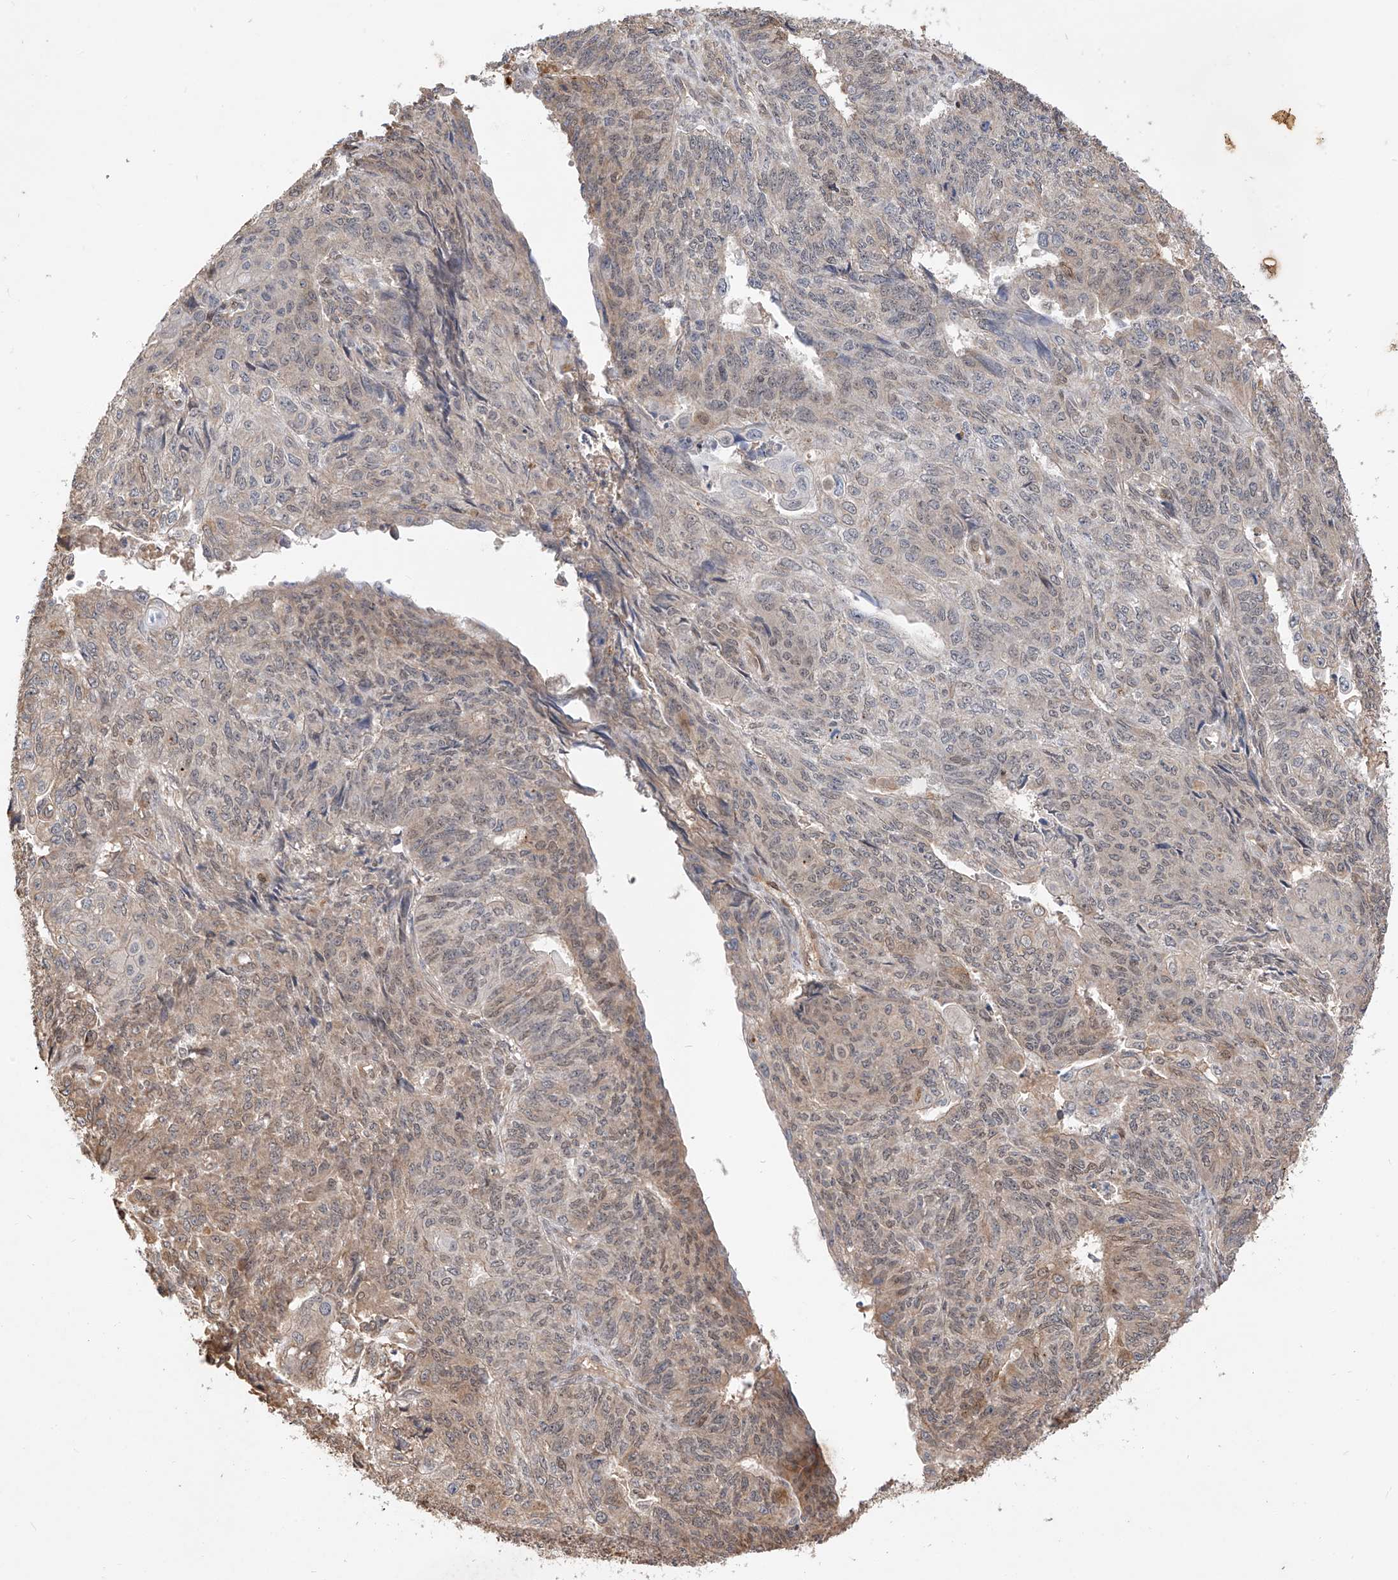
{"staining": {"intensity": "weak", "quantity": "25%-75%", "location": "cytoplasmic/membranous,nuclear"}, "tissue": "endometrial cancer", "cell_type": "Tumor cells", "image_type": "cancer", "snomed": [{"axis": "morphology", "description": "Adenocarcinoma, NOS"}, {"axis": "topography", "description": "Endometrium"}], "caption": "Weak cytoplasmic/membranous and nuclear protein positivity is identified in about 25%-75% of tumor cells in endometrial adenocarcinoma.", "gene": "RILPL2", "patient": {"sex": "female", "age": 32}}